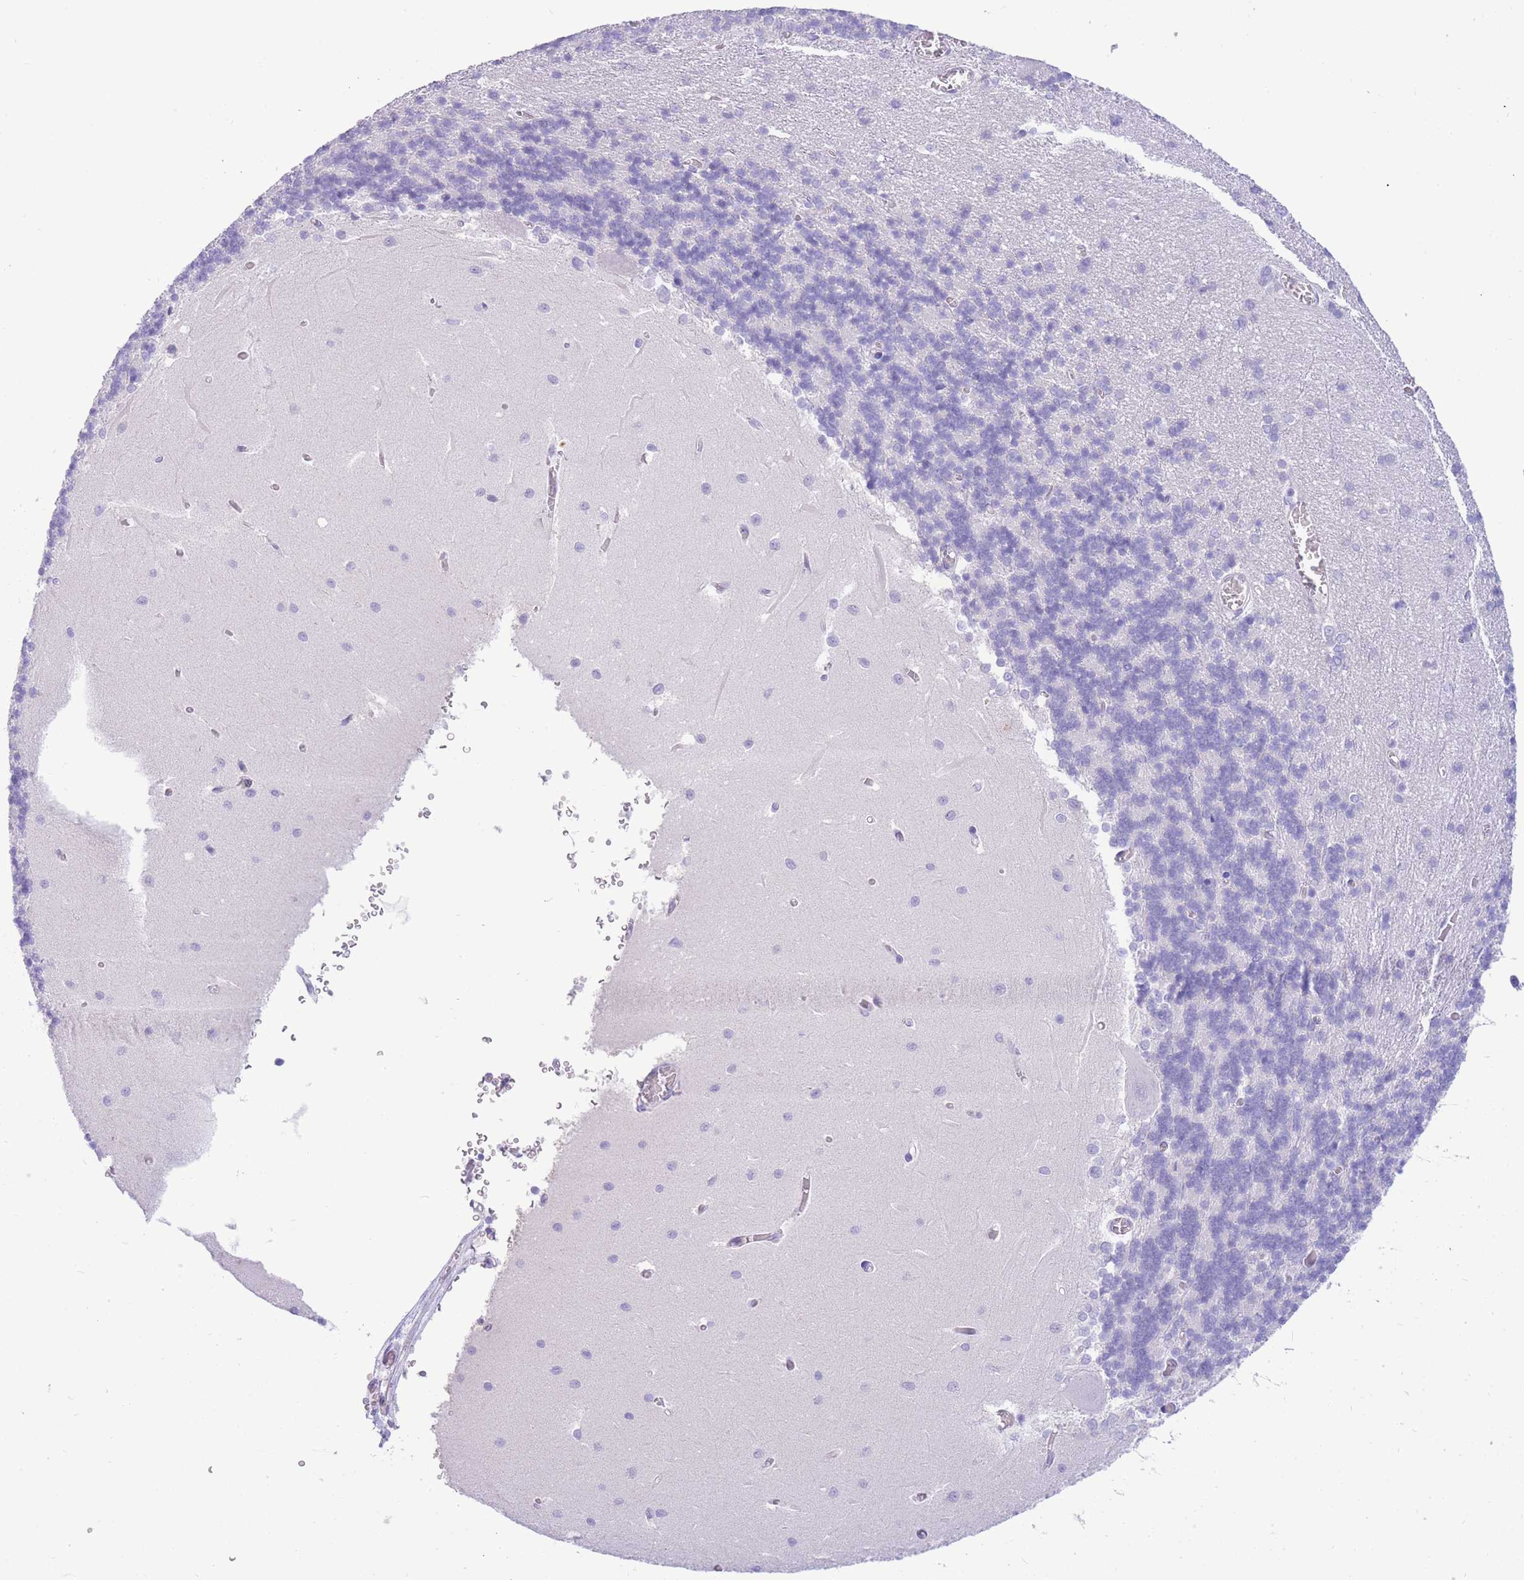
{"staining": {"intensity": "negative", "quantity": "none", "location": "none"}, "tissue": "cerebellum", "cell_type": "Cells in granular layer", "image_type": "normal", "snomed": [{"axis": "morphology", "description": "Normal tissue, NOS"}, {"axis": "topography", "description": "Cerebellum"}], "caption": "DAB immunohistochemical staining of normal cerebellum demonstrates no significant expression in cells in granular layer. (Stains: DAB (3,3'-diaminobenzidine) immunohistochemistry with hematoxylin counter stain, Microscopy: brightfield microscopy at high magnification).", "gene": "SULT1A1", "patient": {"sex": "male", "age": 37}}